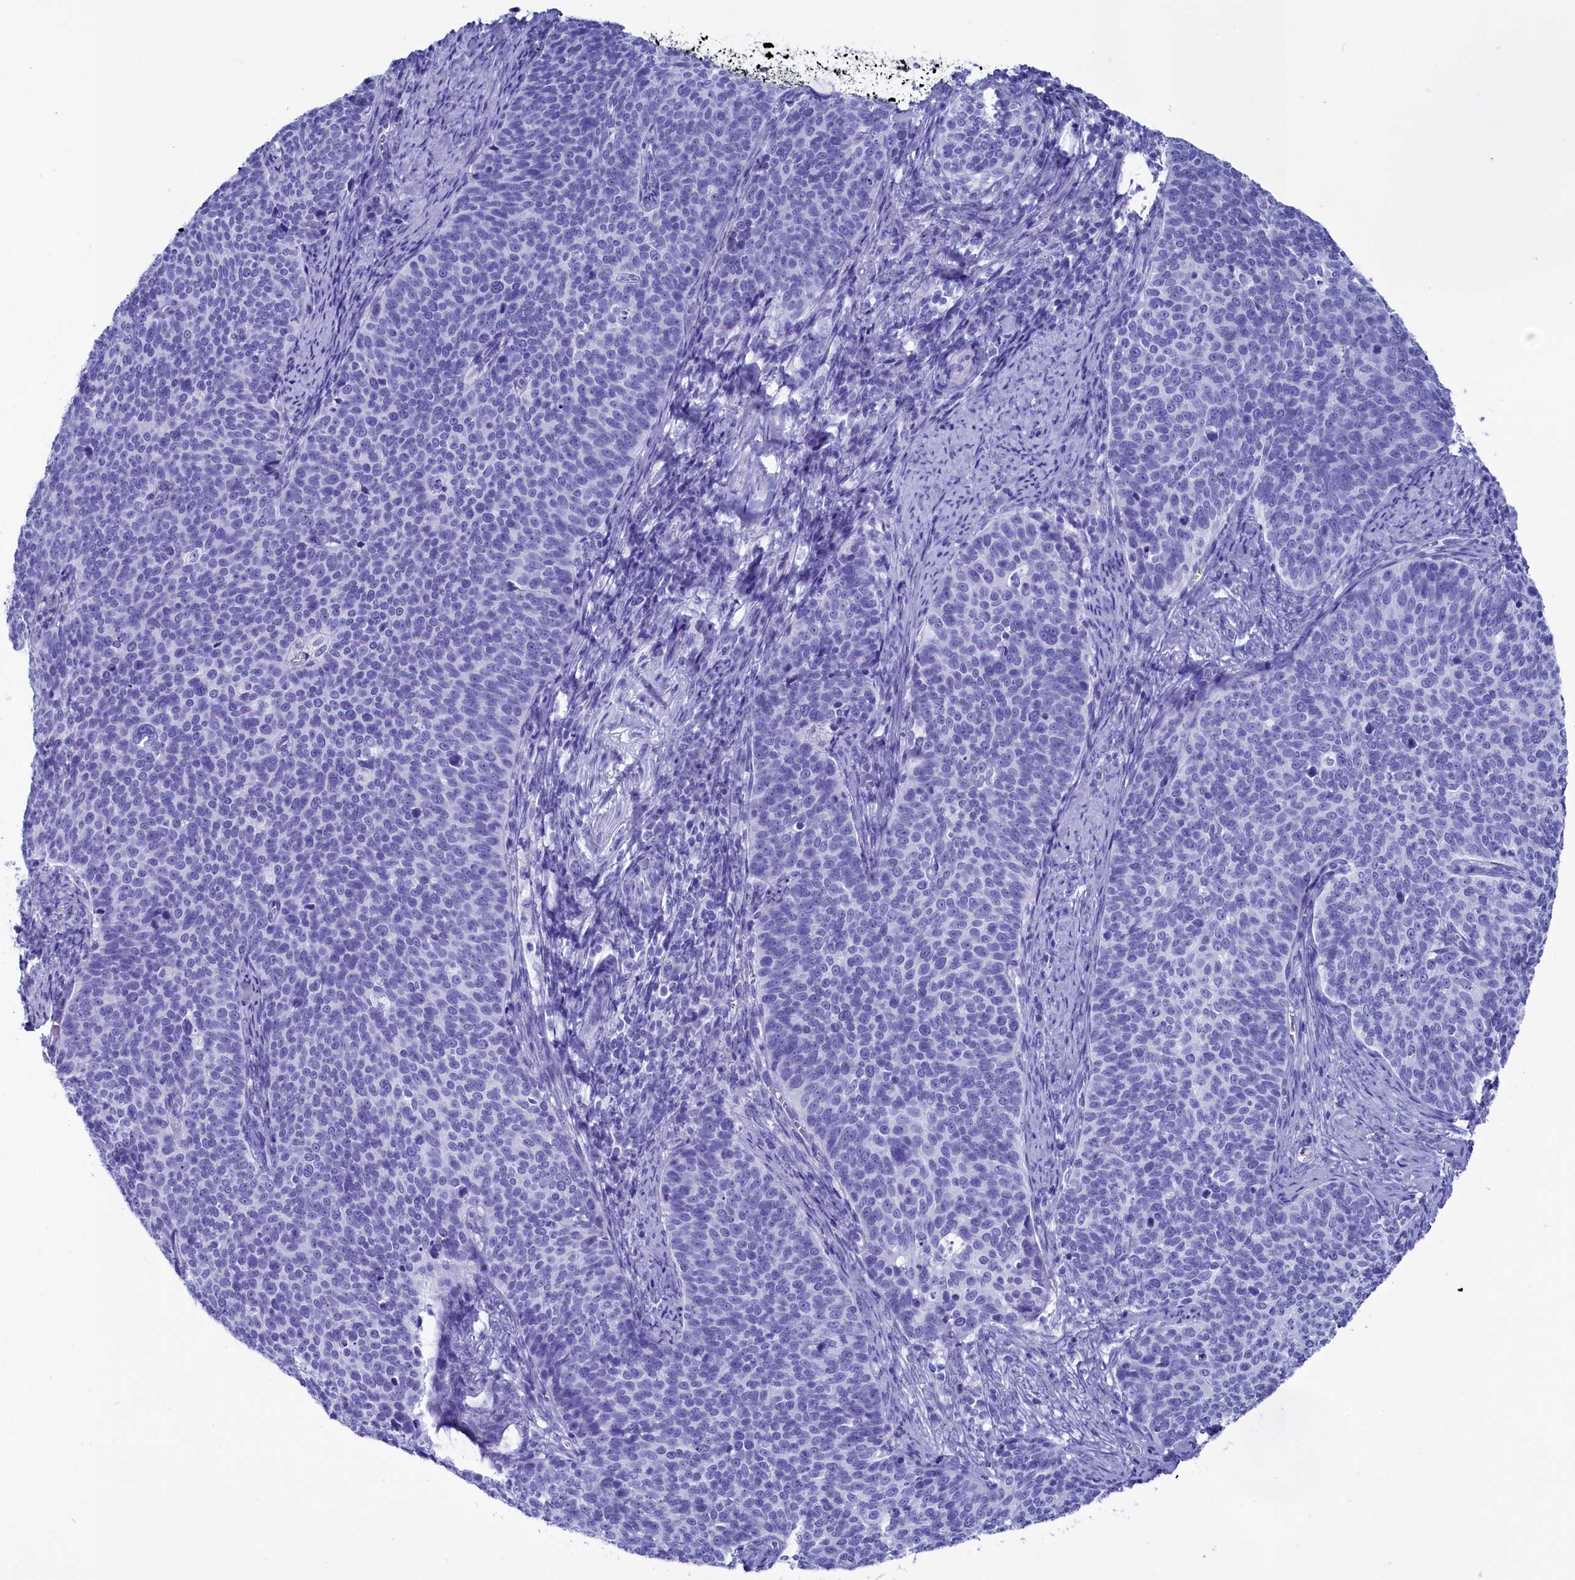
{"staining": {"intensity": "negative", "quantity": "none", "location": "none"}, "tissue": "cervical cancer", "cell_type": "Tumor cells", "image_type": "cancer", "snomed": [{"axis": "morphology", "description": "Normal tissue, NOS"}, {"axis": "morphology", "description": "Squamous cell carcinoma, NOS"}, {"axis": "topography", "description": "Cervix"}], "caption": "Immunohistochemistry of human cervical squamous cell carcinoma displays no expression in tumor cells.", "gene": "ANKRD29", "patient": {"sex": "female", "age": 39}}